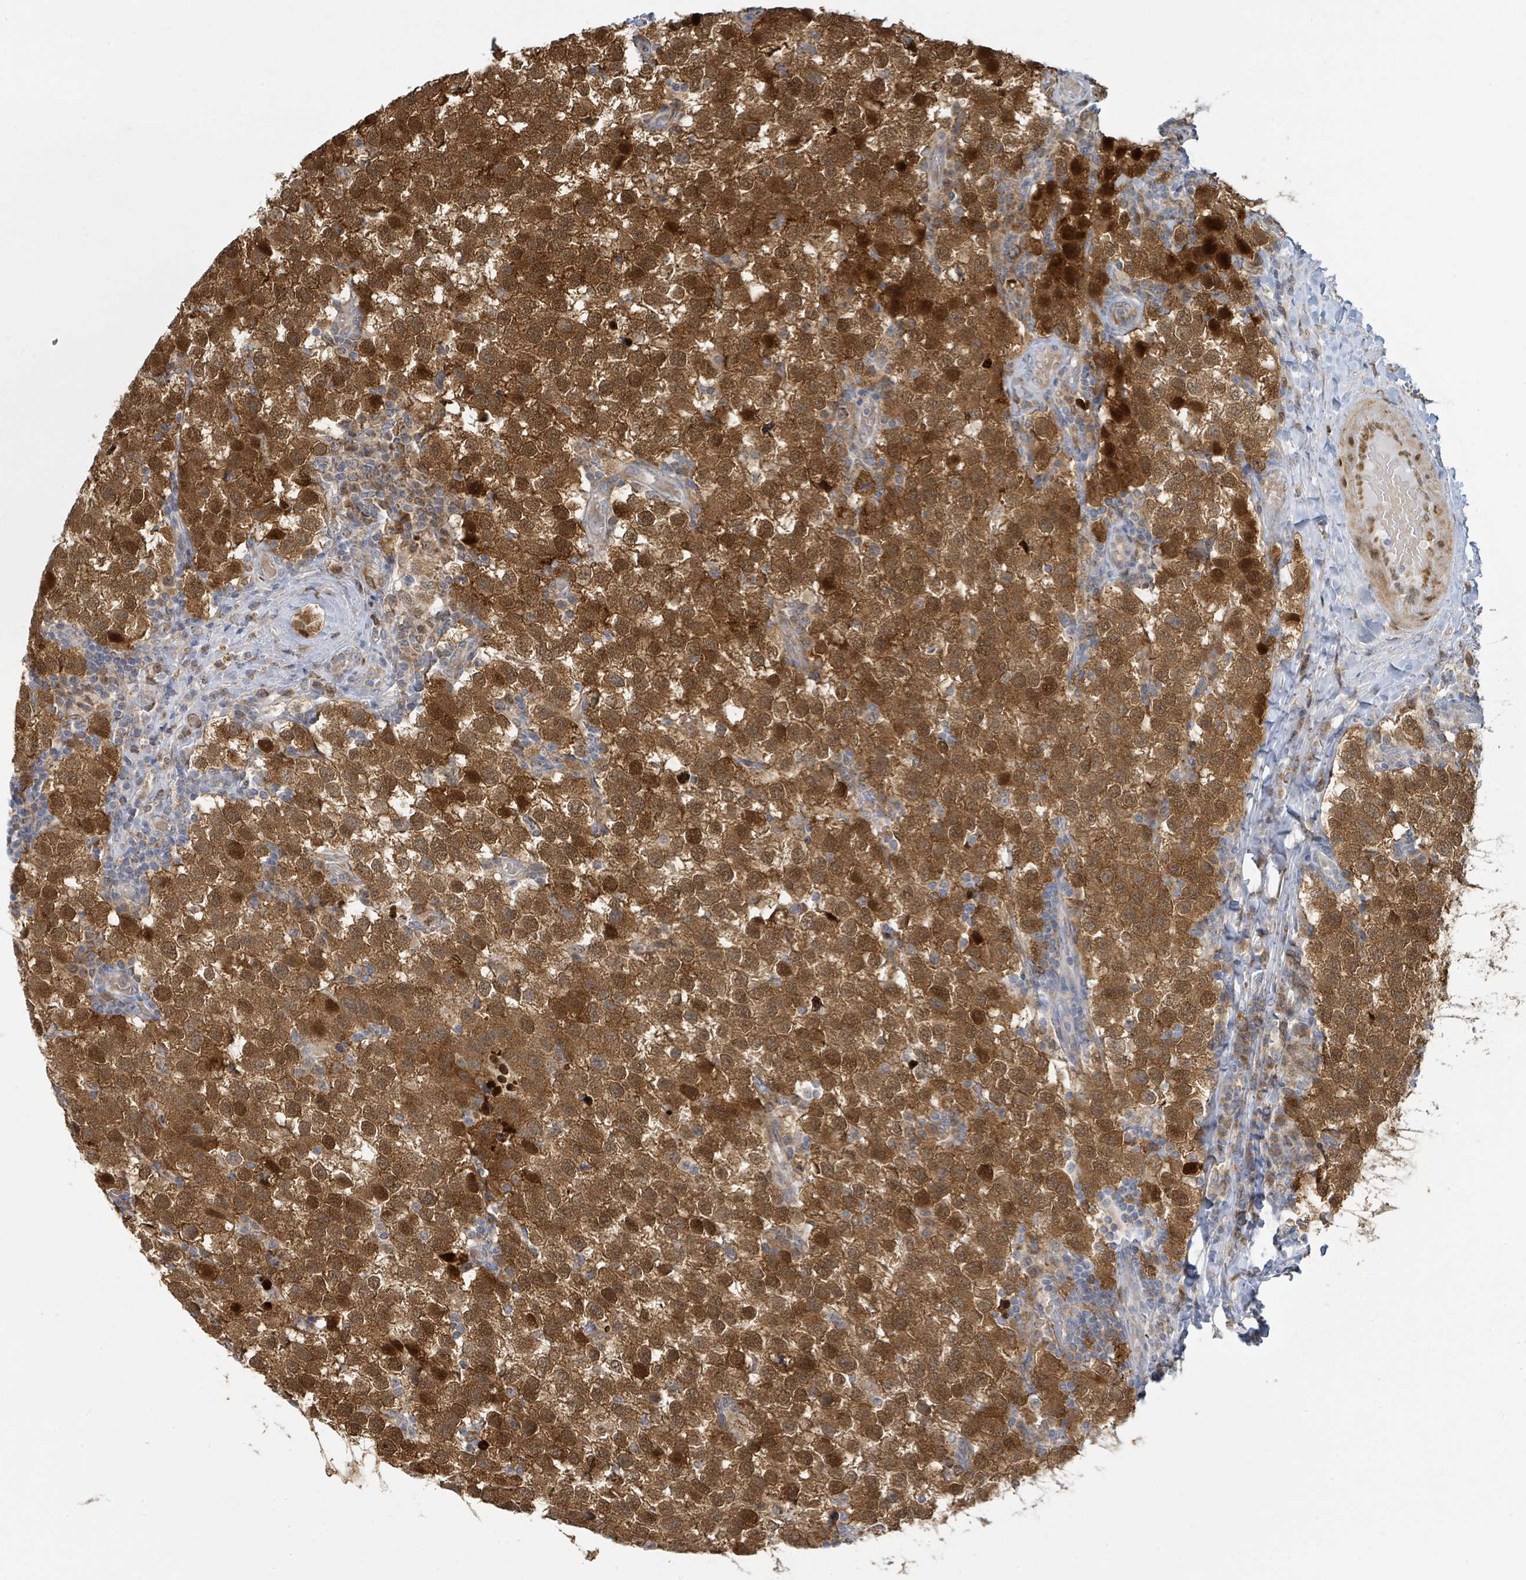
{"staining": {"intensity": "strong", "quantity": ">75%", "location": "cytoplasmic/membranous,nuclear"}, "tissue": "testis cancer", "cell_type": "Tumor cells", "image_type": "cancer", "snomed": [{"axis": "morphology", "description": "Seminoma, NOS"}, {"axis": "topography", "description": "Testis"}], "caption": "A brown stain labels strong cytoplasmic/membranous and nuclear expression of a protein in human testis seminoma tumor cells. (Brightfield microscopy of DAB IHC at high magnification).", "gene": "PSMB7", "patient": {"sex": "male", "age": 34}}